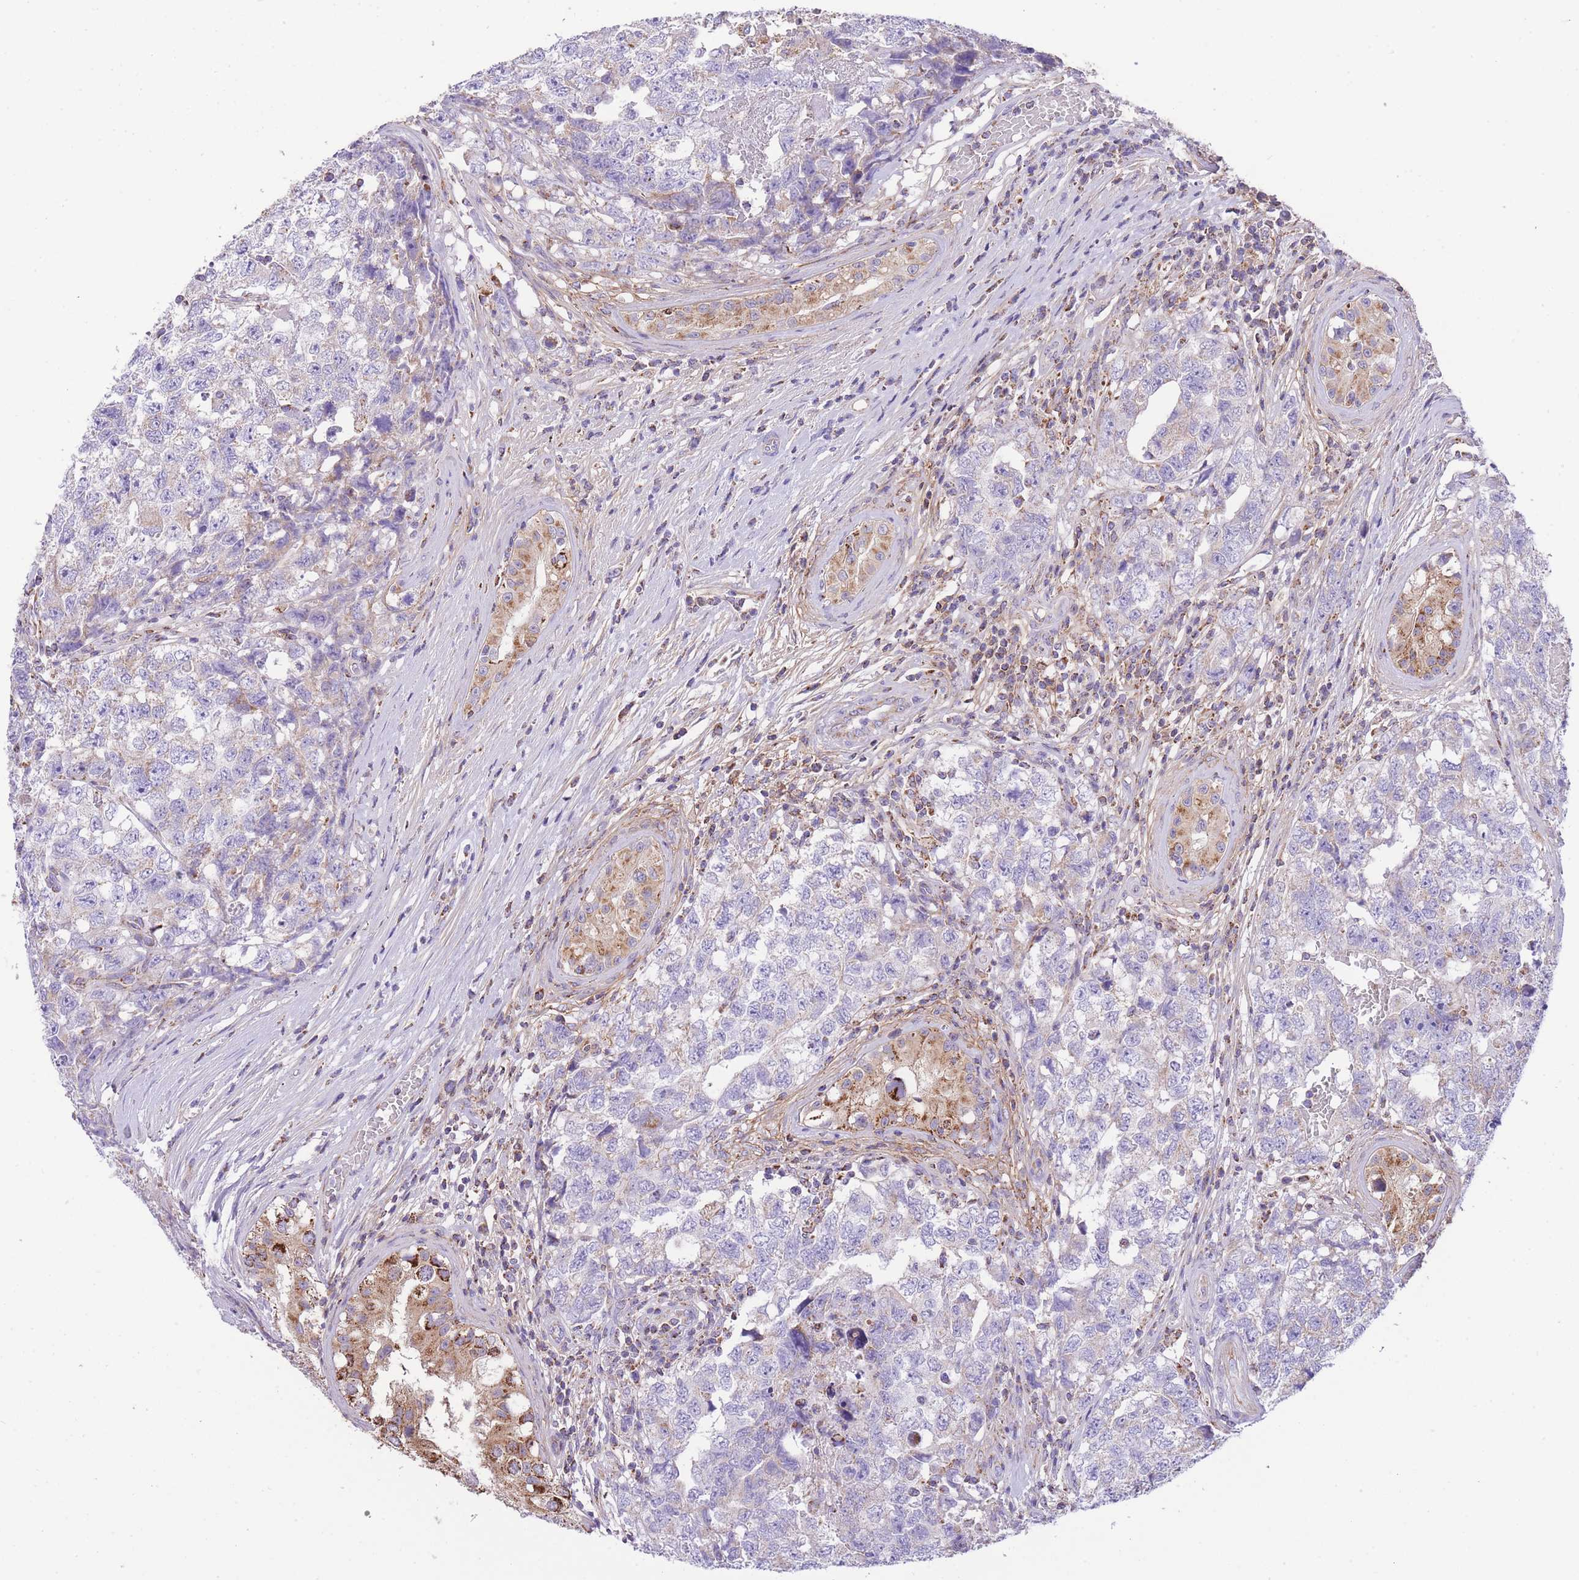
{"staining": {"intensity": "negative", "quantity": "none", "location": "none"}, "tissue": "testis cancer", "cell_type": "Tumor cells", "image_type": "cancer", "snomed": [{"axis": "morphology", "description": "Carcinoma, Embryonal, NOS"}, {"axis": "topography", "description": "Testis"}], "caption": "Histopathology image shows no protein expression in tumor cells of embryonal carcinoma (testis) tissue.", "gene": "ST3GAL3", "patient": {"sex": "male", "age": 22}}